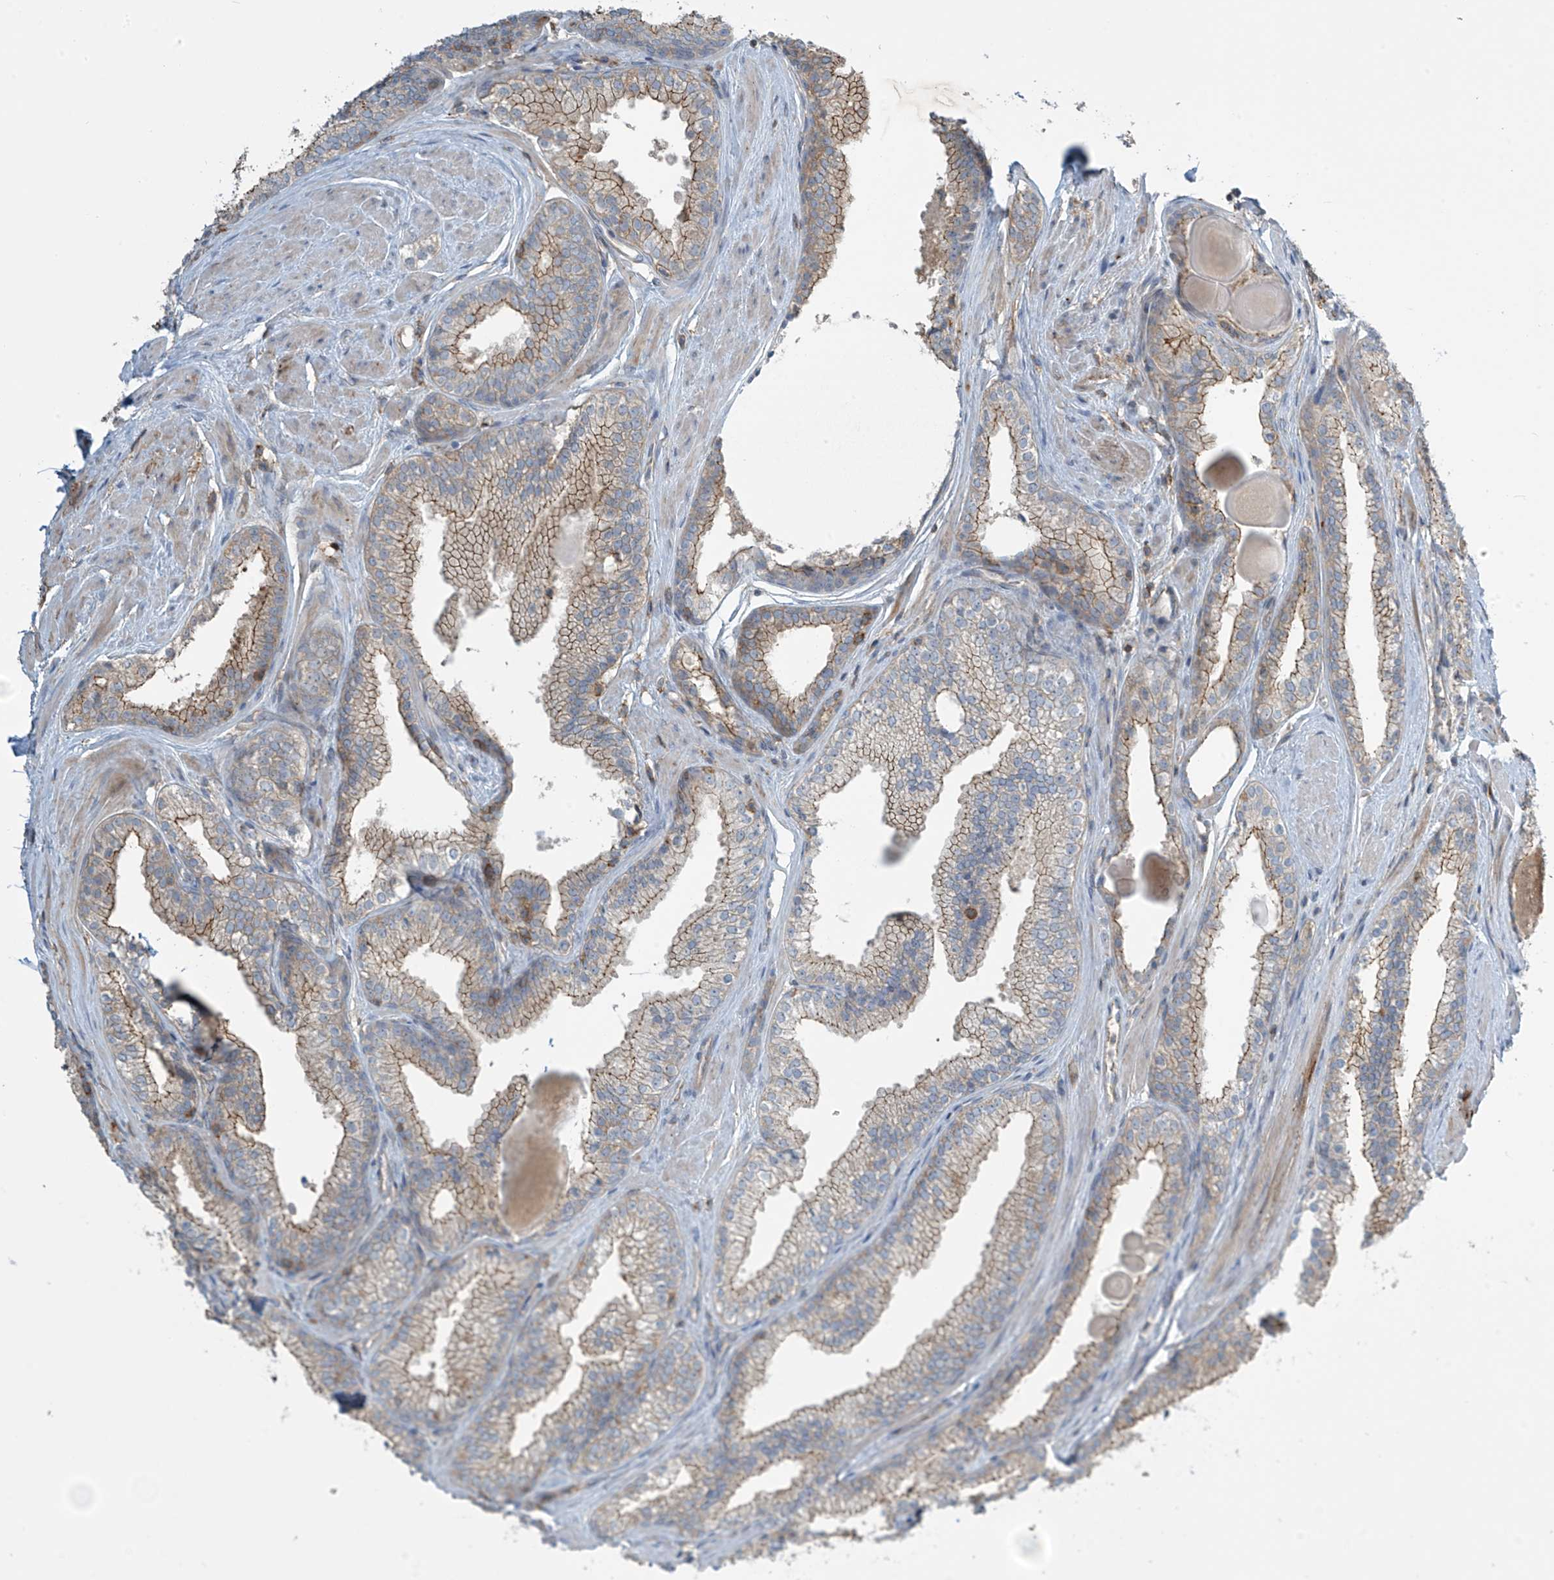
{"staining": {"intensity": "moderate", "quantity": ">75%", "location": "cytoplasmic/membranous"}, "tissue": "prostate cancer", "cell_type": "Tumor cells", "image_type": "cancer", "snomed": [{"axis": "morphology", "description": "Adenocarcinoma, High grade"}, {"axis": "topography", "description": "Prostate"}], "caption": "Prostate cancer tissue demonstrates moderate cytoplasmic/membranous expression in about >75% of tumor cells, visualized by immunohistochemistry.", "gene": "SLC9A2", "patient": {"sex": "male", "age": 63}}